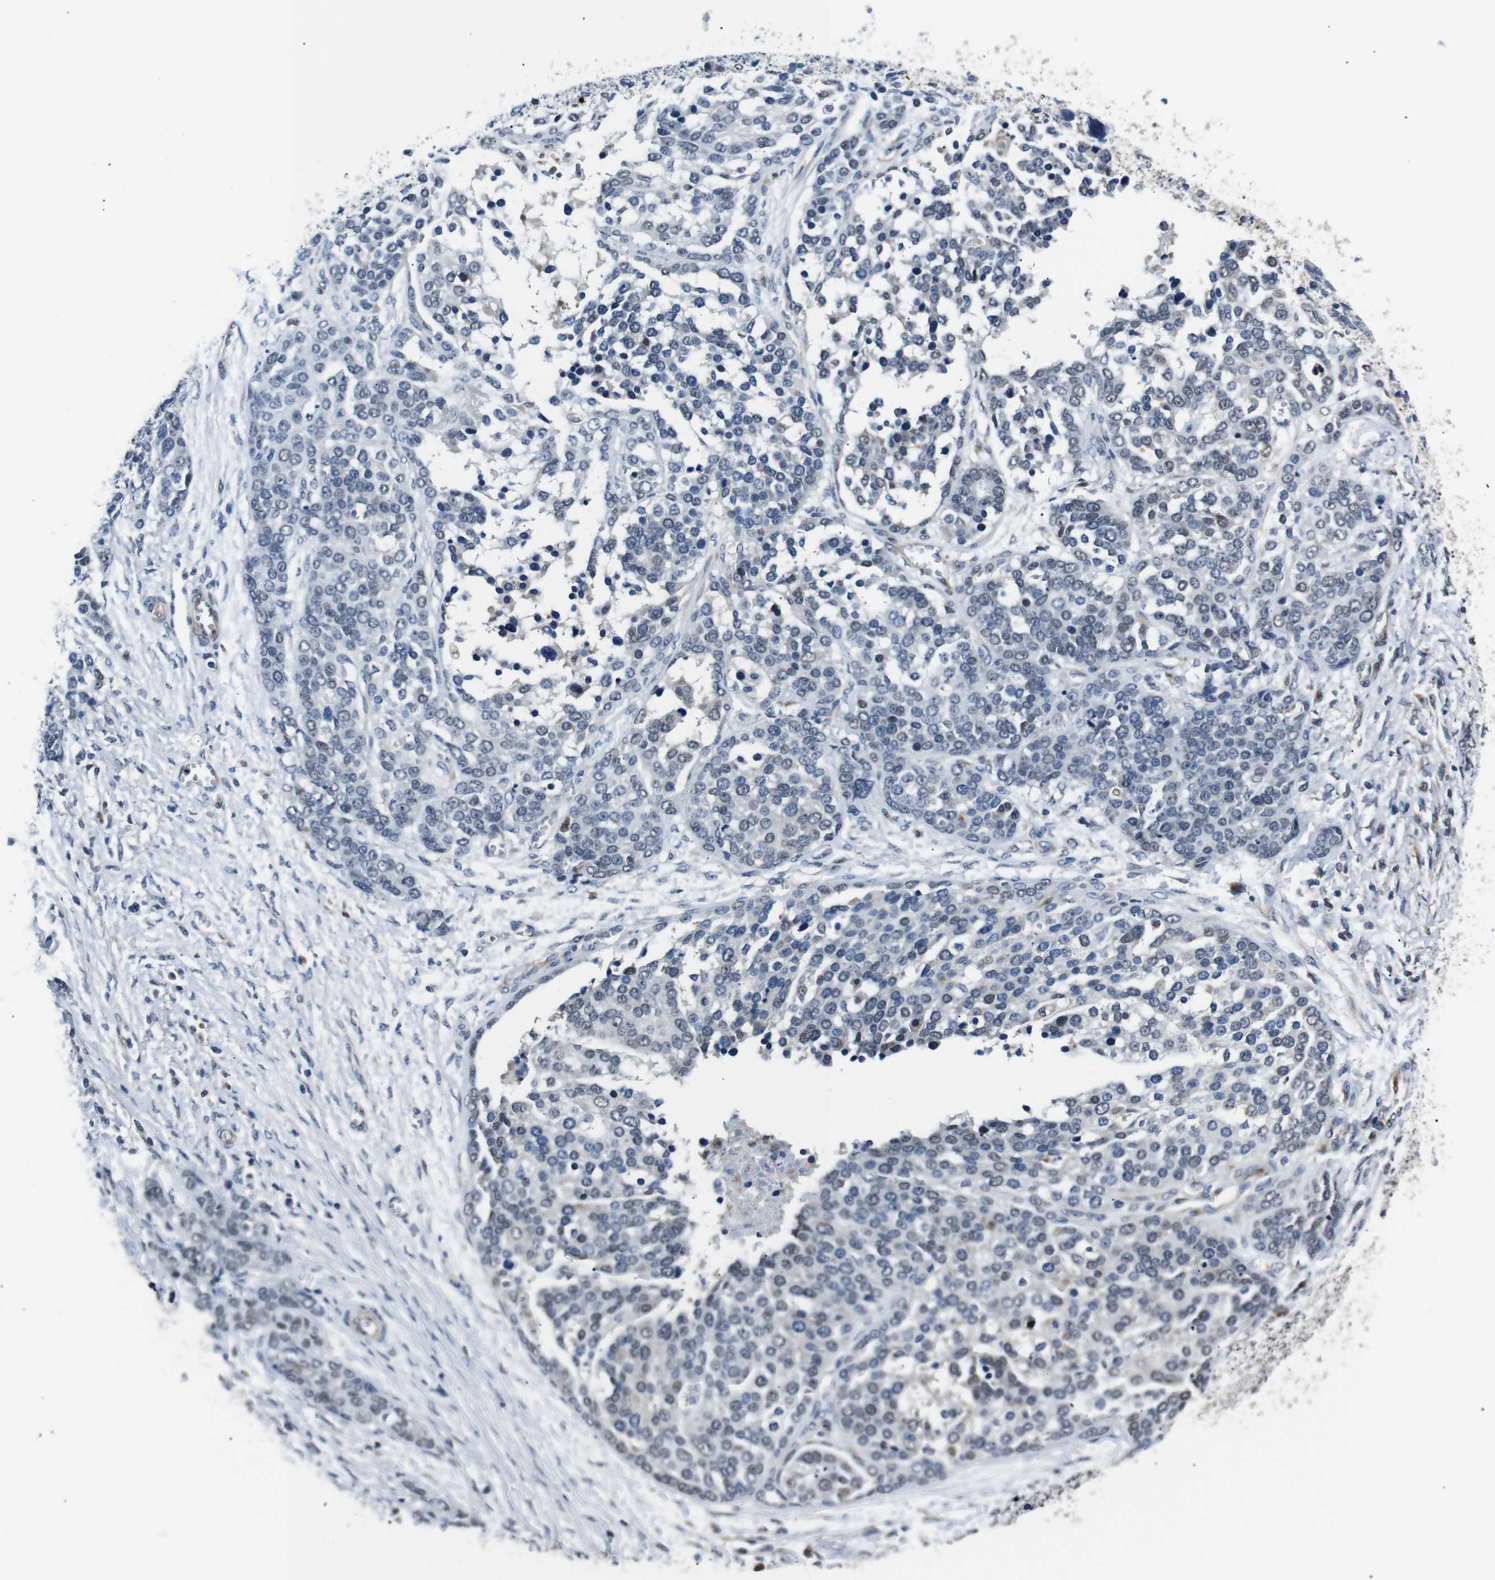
{"staining": {"intensity": "weak", "quantity": "<25%", "location": "nuclear"}, "tissue": "ovarian cancer", "cell_type": "Tumor cells", "image_type": "cancer", "snomed": [{"axis": "morphology", "description": "Cystadenocarcinoma, serous, NOS"}, {"axis": "topography", "description": "Ovary"}], "caption": "The histopathology image displays no staining of tumor cells in ovarian serous cystadenocarcinoma.", "gene": "TAFA1", "patient": {"sex": "female", "age": 44}}